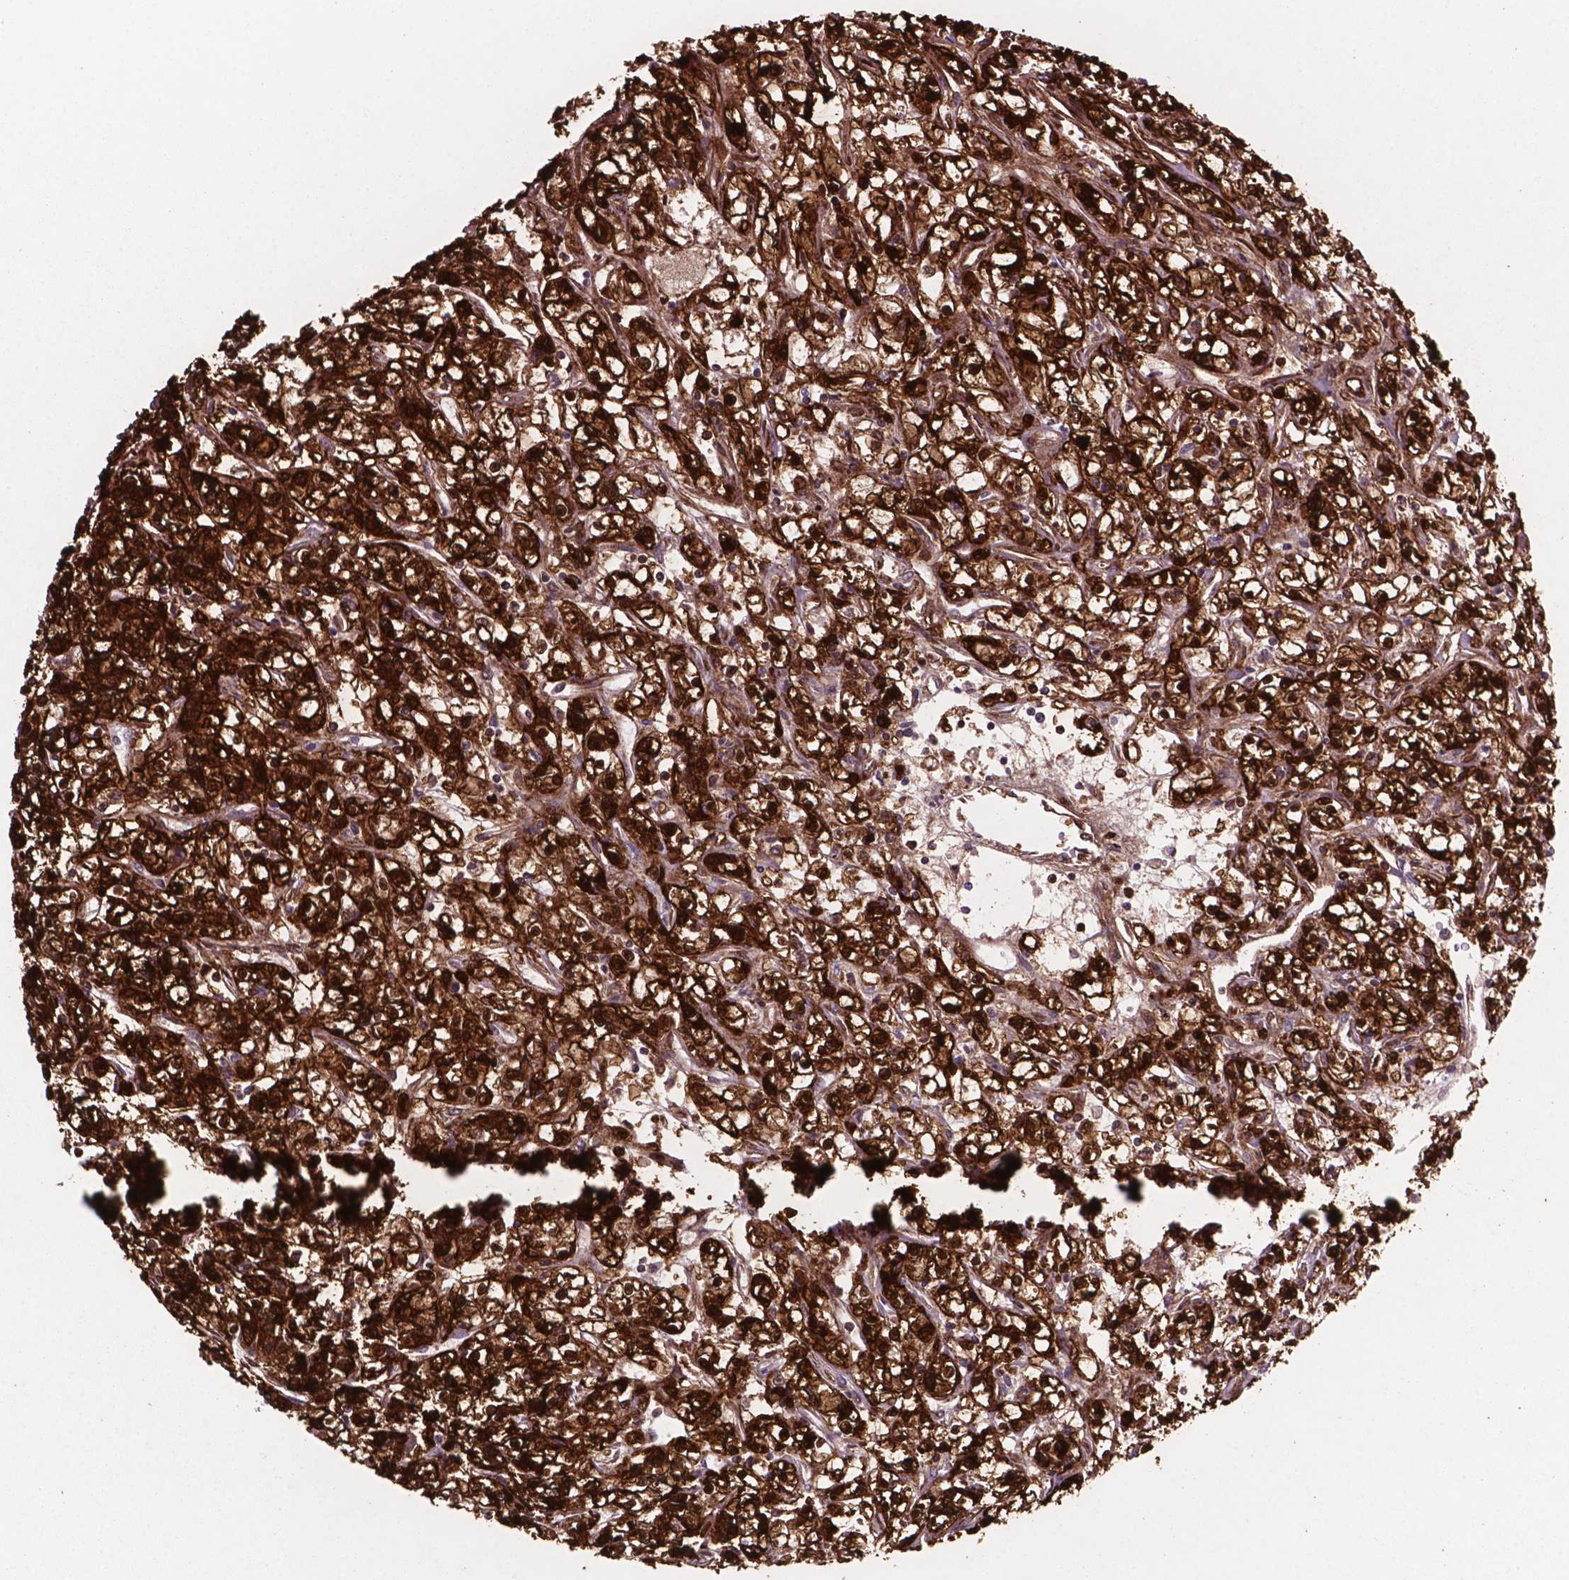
{"staining": {"intensity": "strong", "quantity": ">75%", "location": "cytoplasmic/membranous,nuclear"}, "tissue": "renal cancer", "cell_type": "Tumor cells", "image_type": "cancer", "snomed": [{"axis": "morphology", "description": "Adenocarcinoma, NOS"}, {"axis": "topography", "description": "Kidney"}], "caption": "A photomicrograph showing strong cytoplasmic/membranous and nuclear staining in about >75% of tumor cells in renal cancer (adenocarcinoma), as visualized by brown immunohistochemical staining.", "gene": "LDHA", "patient": {"sex": "female", "age": 59}}